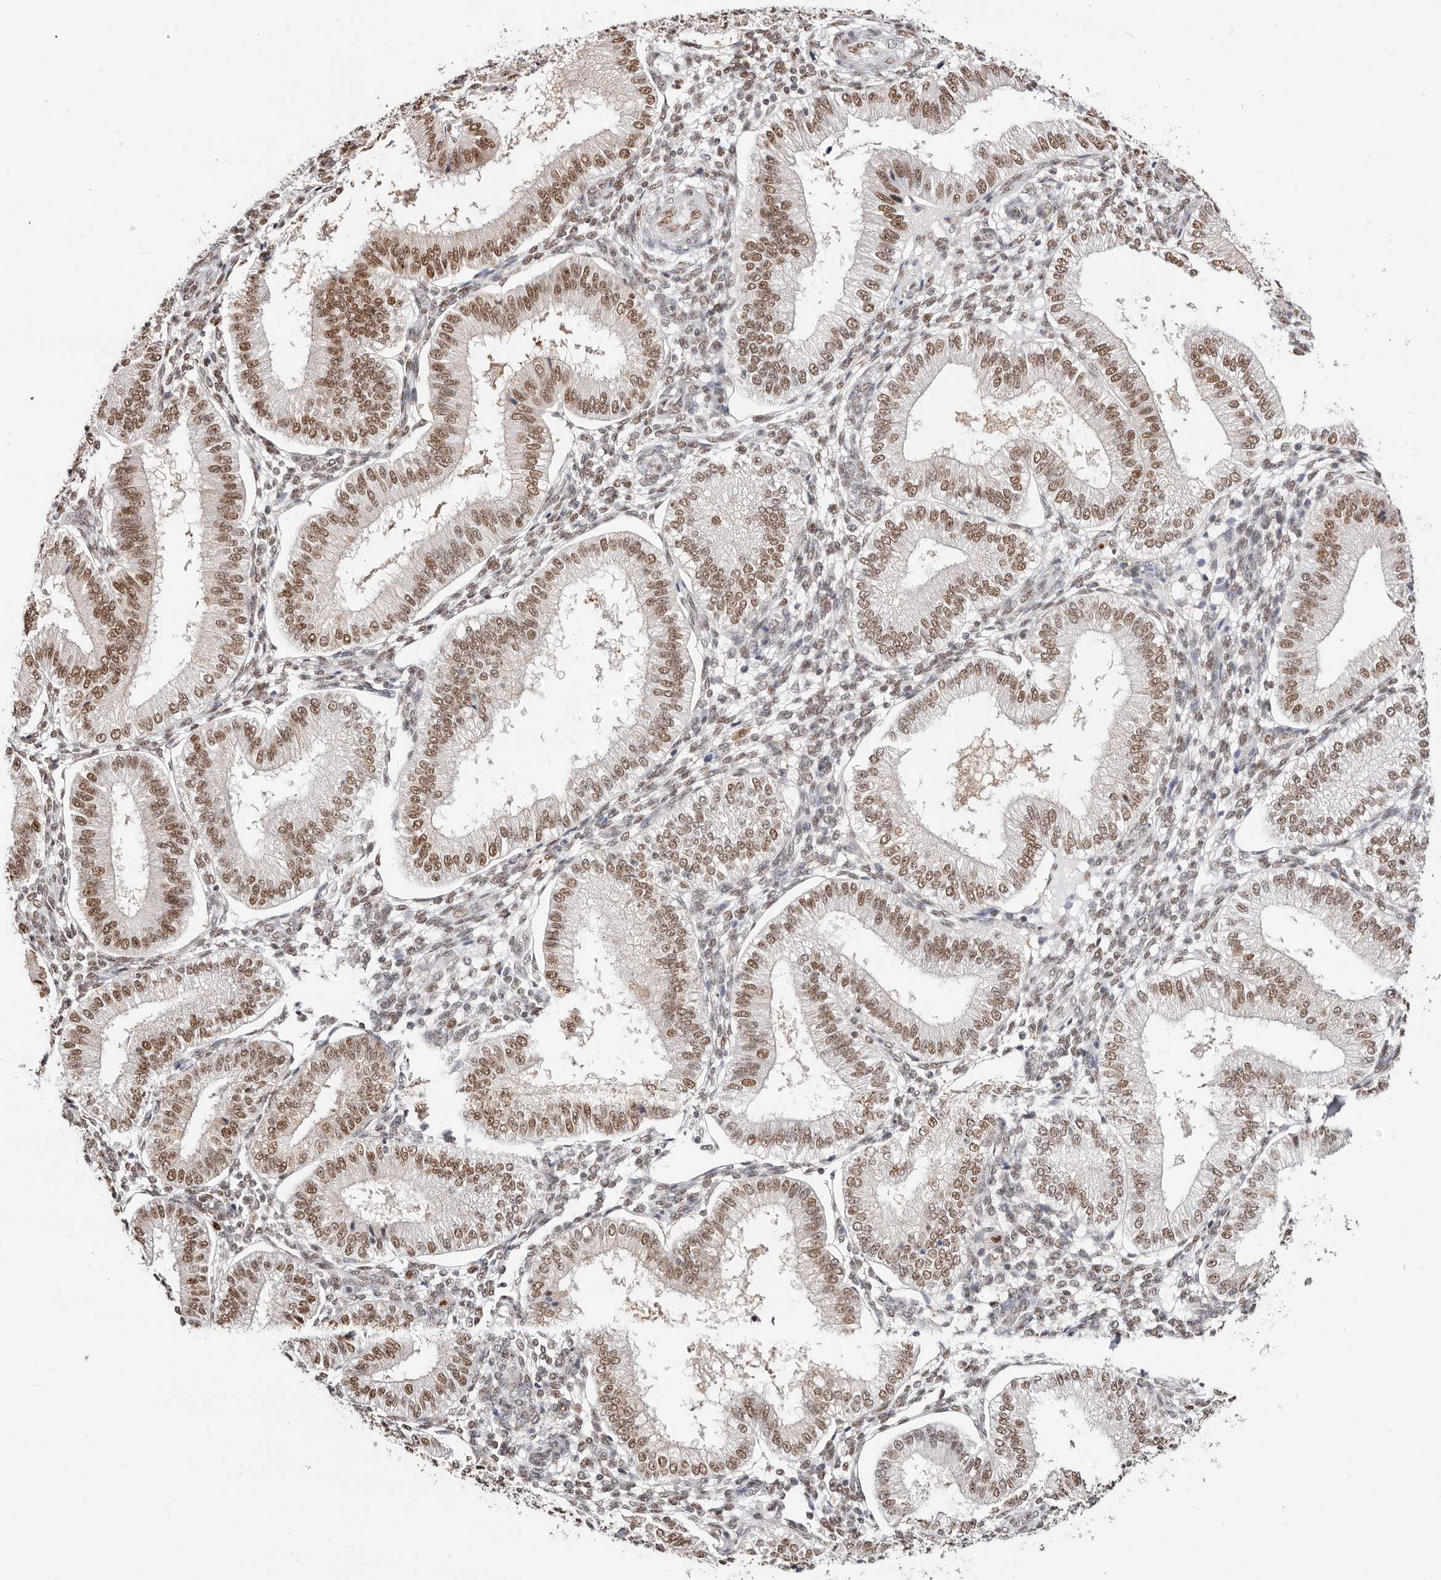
{"staining": {"intensity": "moderate", "quantity": "25%-75%", "location": "nuclear"}, "tissue": "endometrium", "cell_type": "Cells in endometrial stroma", "image_type": "normal", "snomed": [{"axis": "morphology", "description": "Normal tissue, NOS"}, {"axis": "topography", "description": "Endometrium"}], "caption": "IHC (DAB (3,3'-diaminobenzidine)) staining of normal endometrium exhibits moderate nuclear protein positivity in about 25%-75% of cells in endometrial stroma.", "gene": "TKT", "patient": {"sex": "female", "age": 39}}